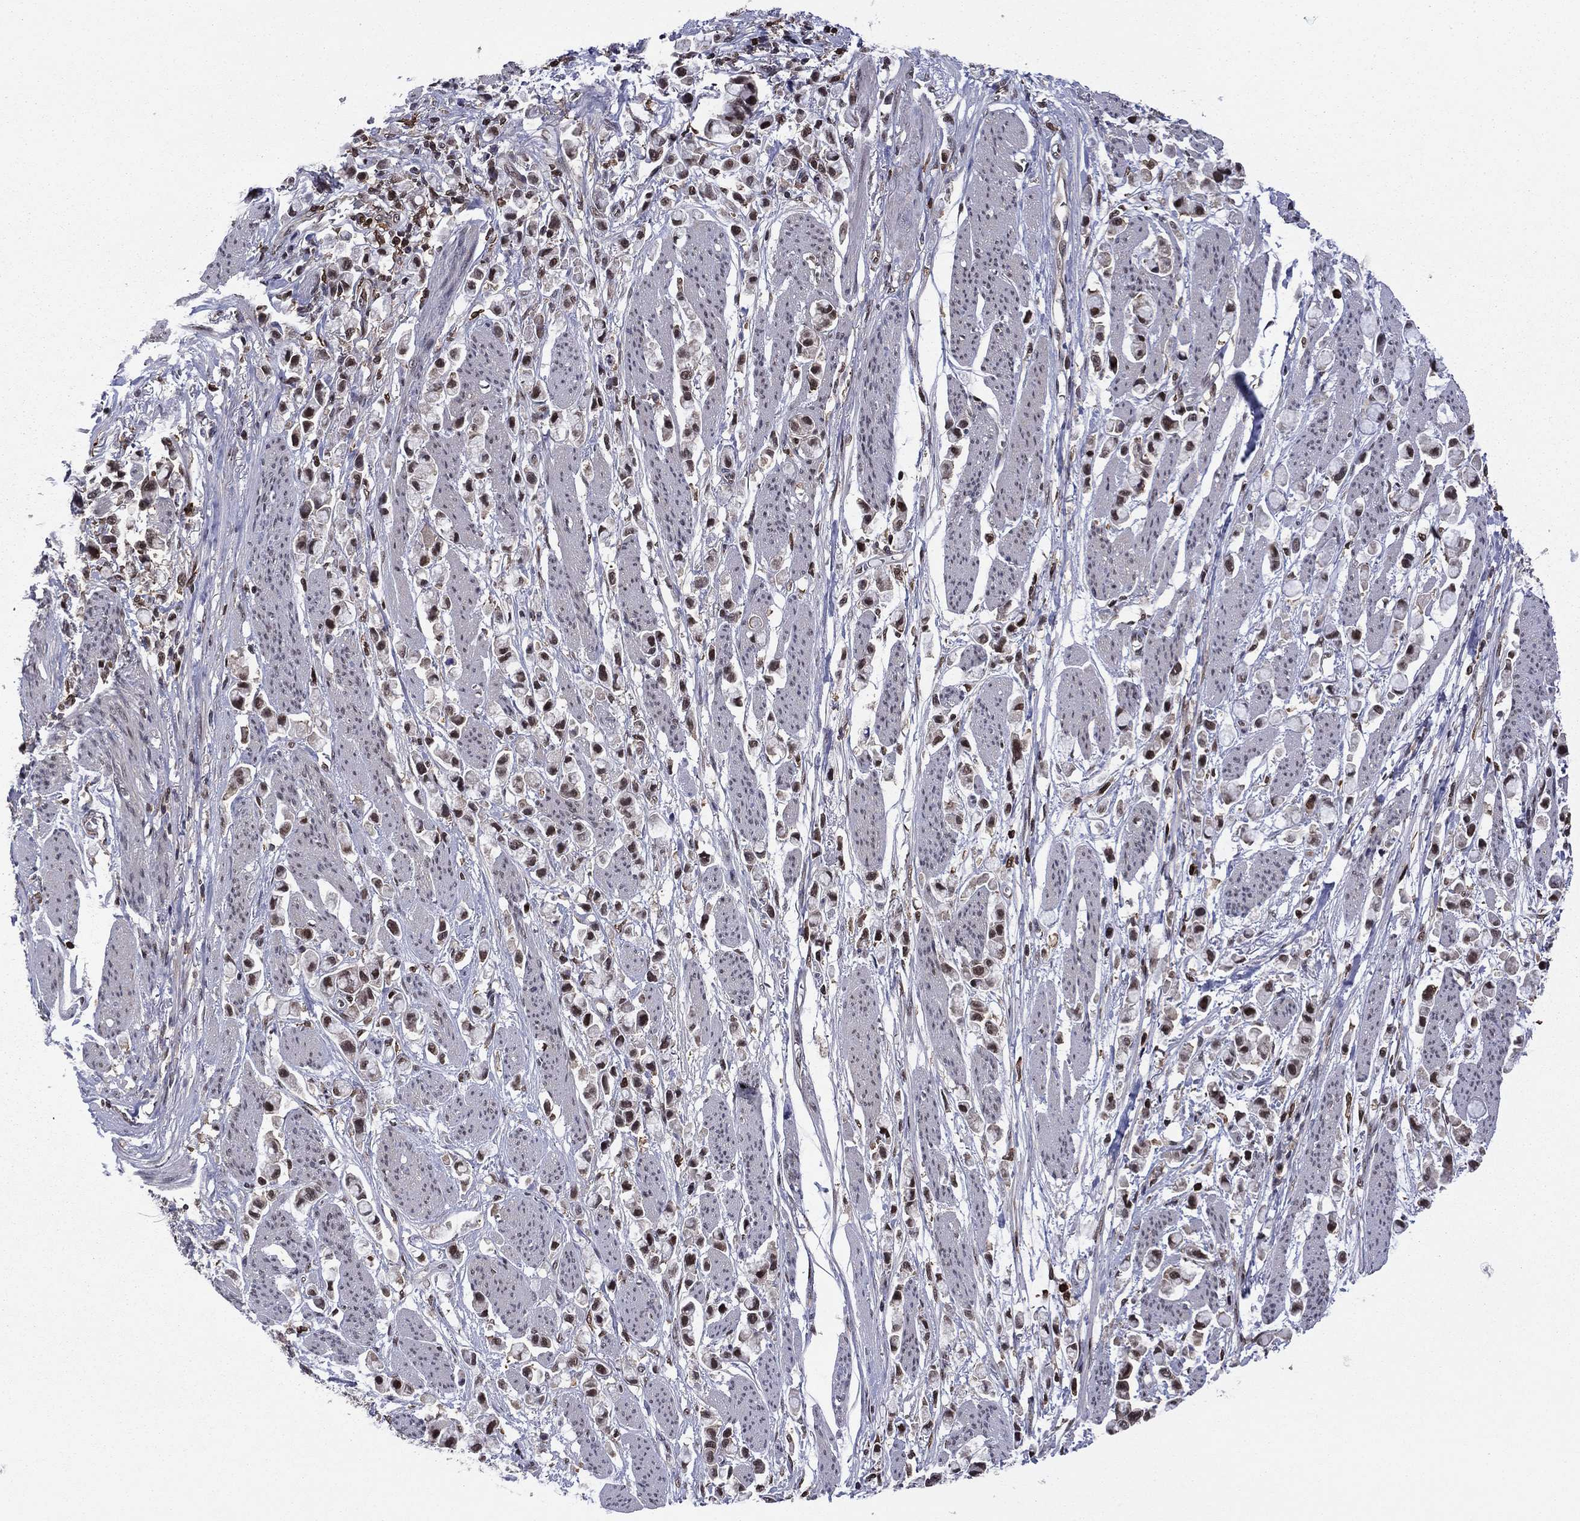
{"staining": {"intensity": "moderate", "quantity": ">75%", "location": "nuclear"}, "tissue": "stomach cancer", "cell_type": "Tumor cells", "image_type": "cancer", "snomed": [{"axis": "morphology", "description": "Adenocarcinoma, NOS"}, {"axis": "topography", "description": "Stomach"}], "caption": "Stomach cancer (adenocarcinoma) stained for a protein shows moderate nuclear positivity in tumor cells. (brown staining indicates protein expression, while blue staining denotes nuclei).", "gene": "PSMD2", "patient": {"sex": "female", "age": 81}}